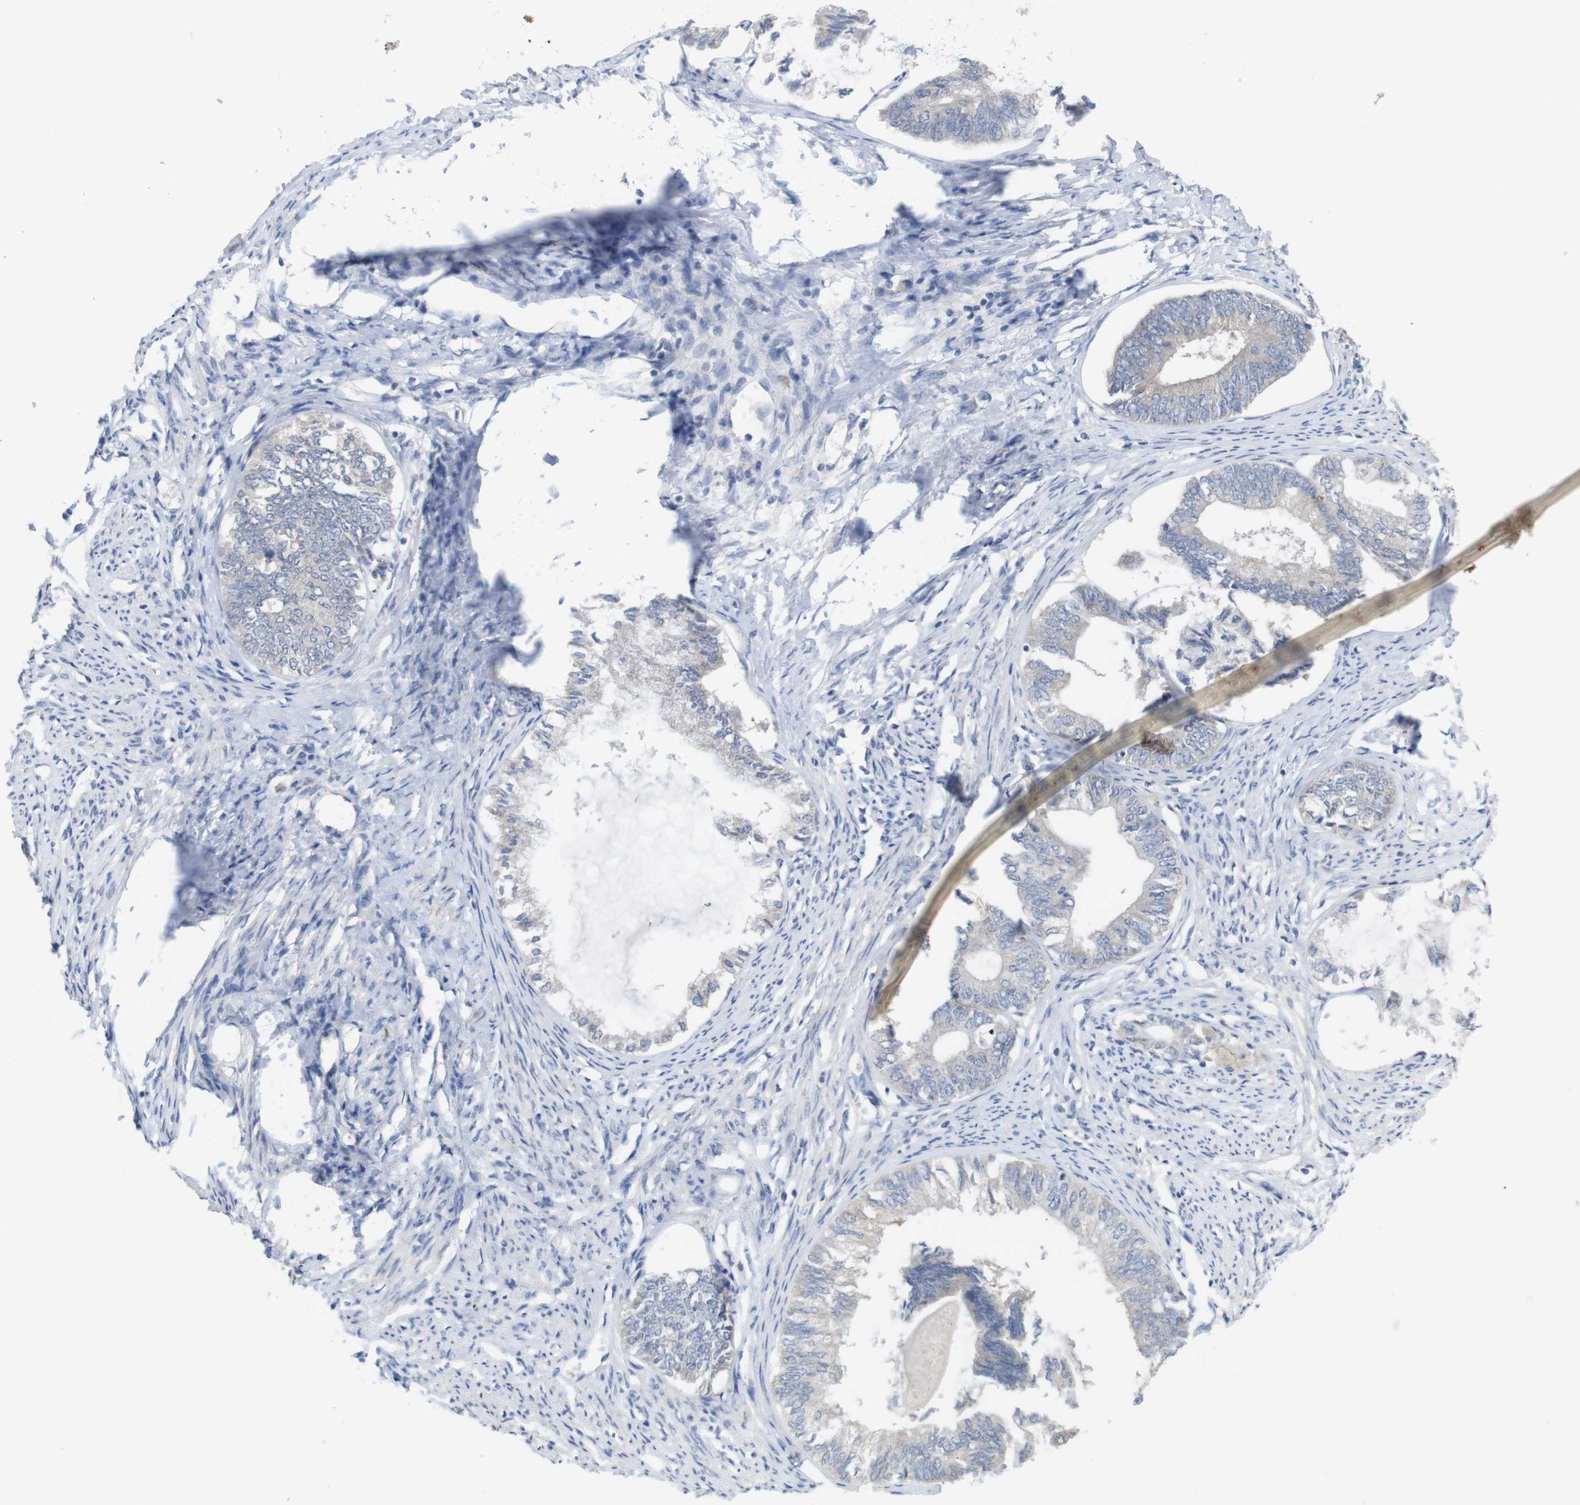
{"staining": {"intensity": "negative", "quantity": "none", "location": "none"}, "tissue": "endometrial cancer", "cell_type": "Tumor cells", "image_type": "cancer", "snomed": [{"axis": "morphology", "description": "Adenocarcinoma, NOS"}, {"axis": "topography", "description": "Endometrium"}], "caption": "This is an immunohistochemistry micrograph of endometrial cancer (adenocarcinoma). There is no expression in tumor cells.", "gene": "BCAR3", "patient": {"sex": "female", "age": 86}}